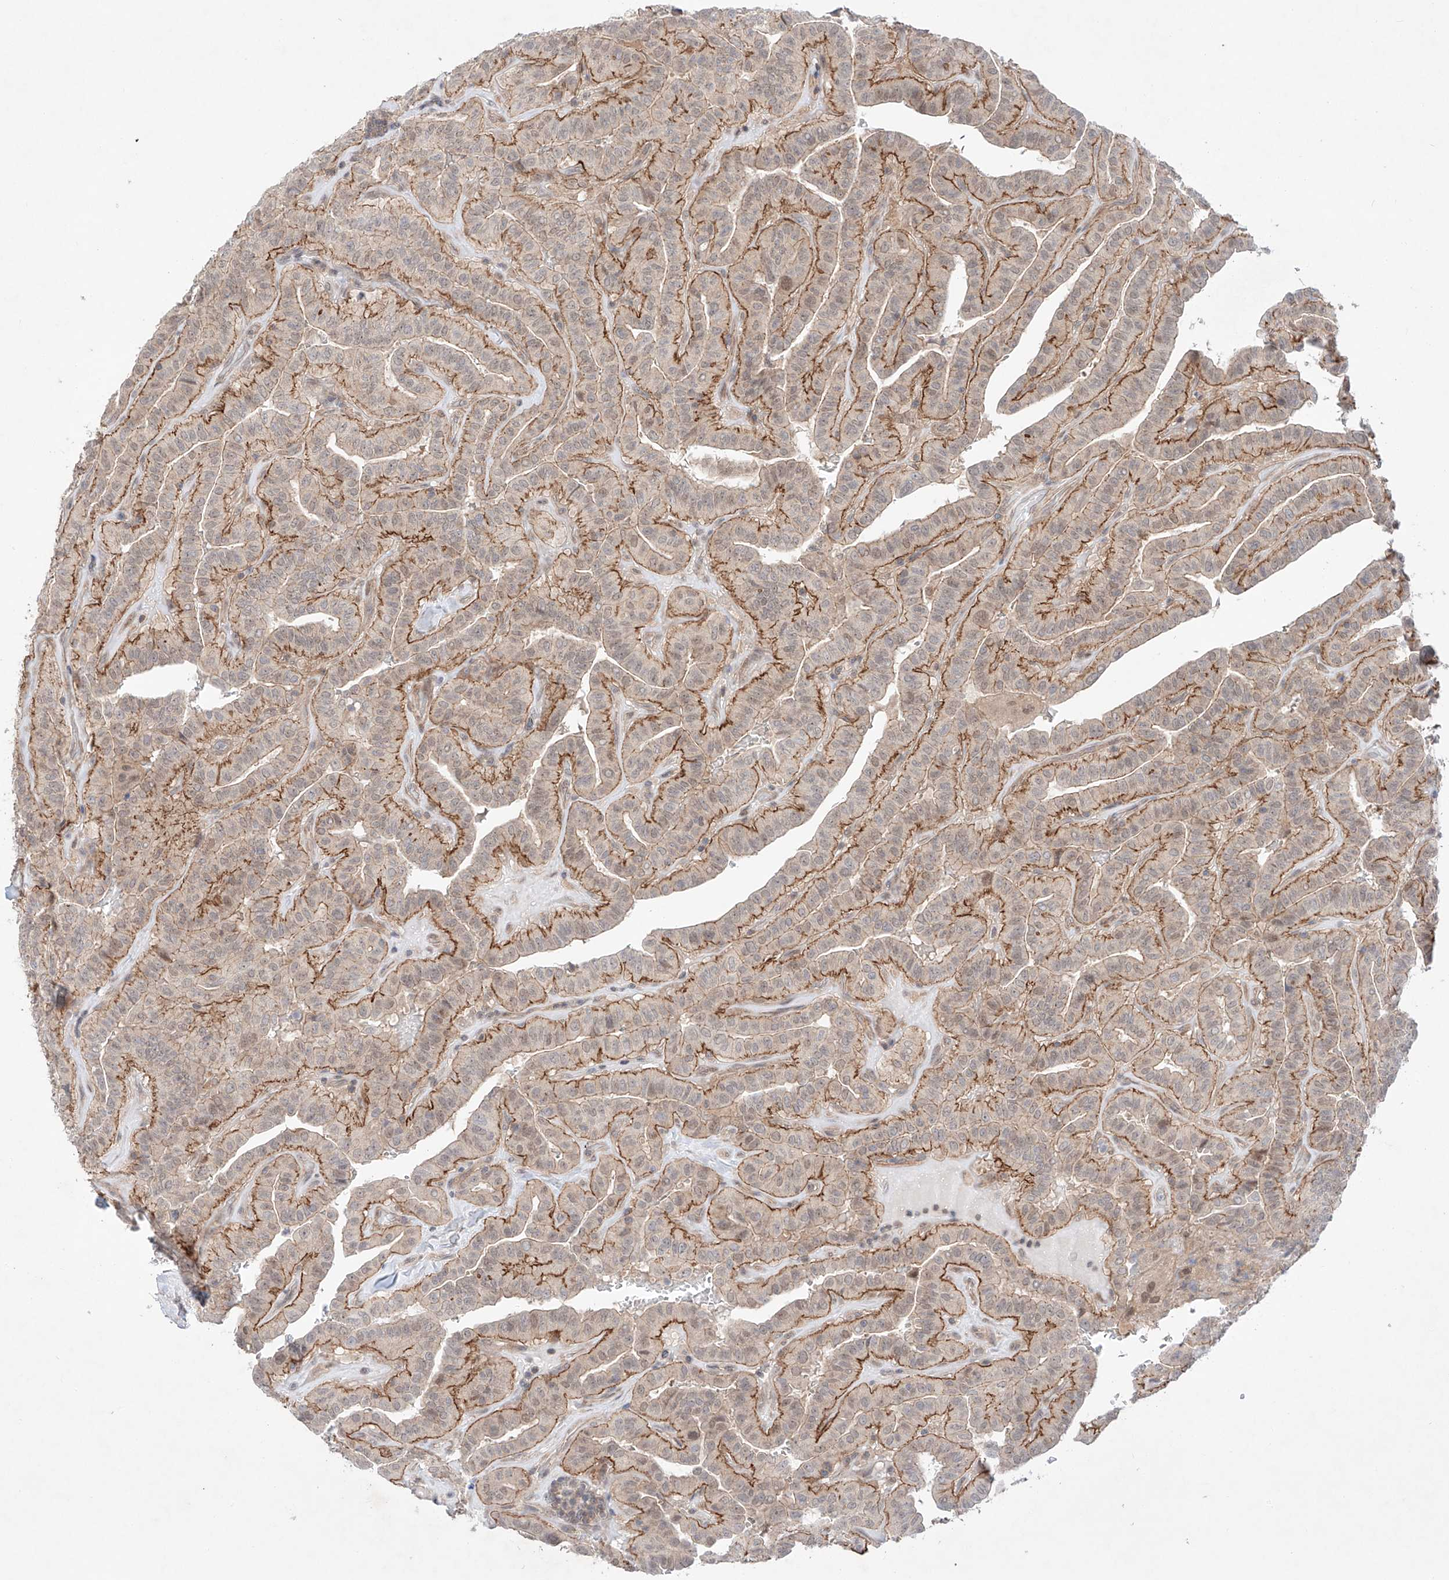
{"staining": {"intensity": "strong", "quantity": "25%-75%", "location": "cytoplasmic/membranous"}, "tissue": "thyroid cancer", "cell_type": "Tumor cells", "image_type": "cancer", "snomed": [{"axis": "morphology", "description": "Papillary adenocarcinoma, NOS"}, {"axis": "topography", "description": "Thyroid gland"}], "caption": "IHC of thyroid cancer reveals high levels of strong cytoplasmic/membranous positivity in about 25%-75% of tumor cells. Nuclei are stained in blue.", "gene": "TSR2", "patient": {"sex": "male", "age": 77}}